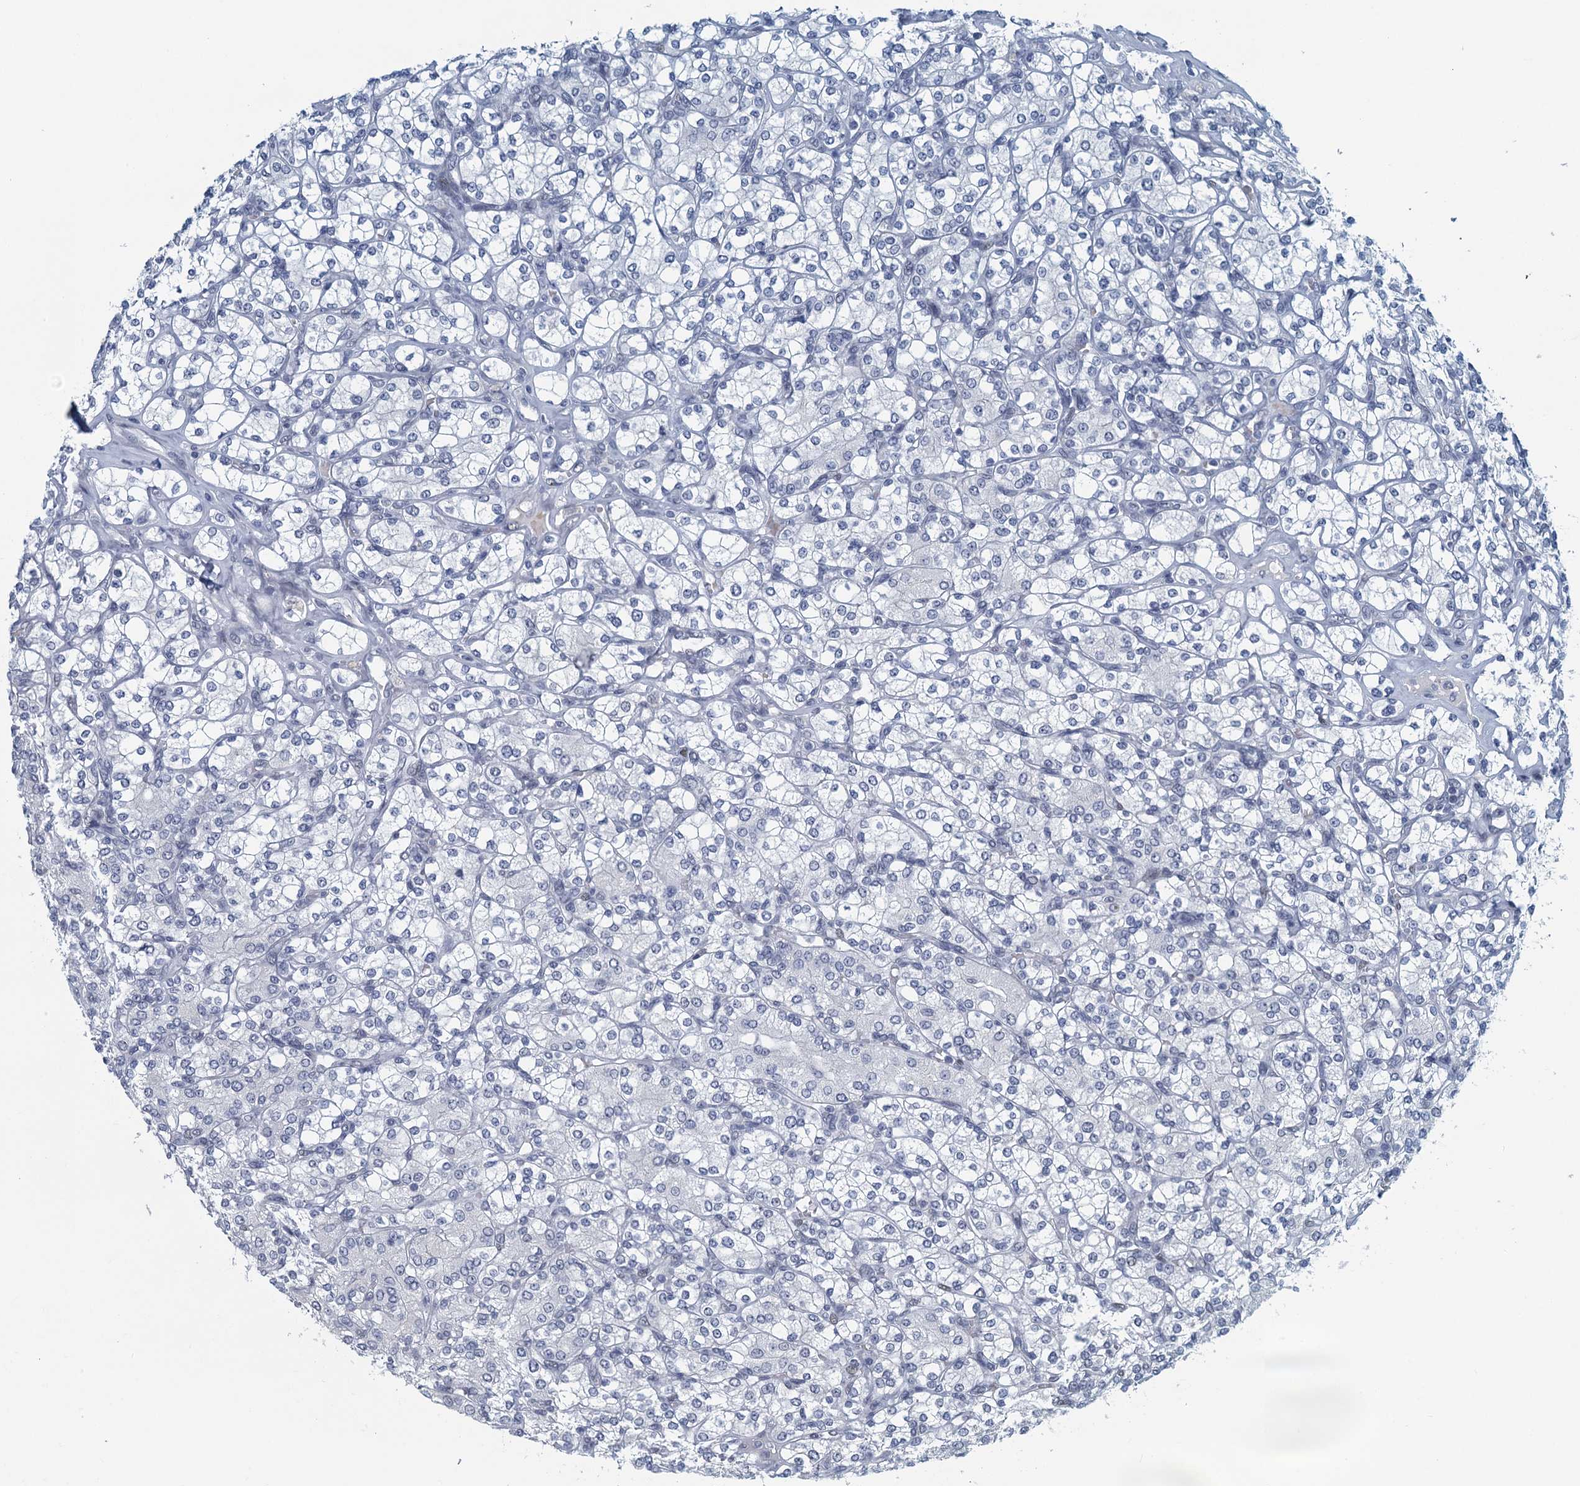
{"staining": {"intensity": "negative", "quantity": "none", "location": "none"}, "tissue": "renal cancer", "cell_type": "Tumor cells", "image_type": "cancer", "snomed": [{"axis": "morphology", "description": "Adenocarcinoma, NOS"}, {"axis": "topography", "description": "Kidney"}], "caption": "Protein analysis of adenocarcinoma (renal) displays no significant positivity in tumor cells.", "gene": "TTLL9", "patient": {"sex": "male", "age": 77}}